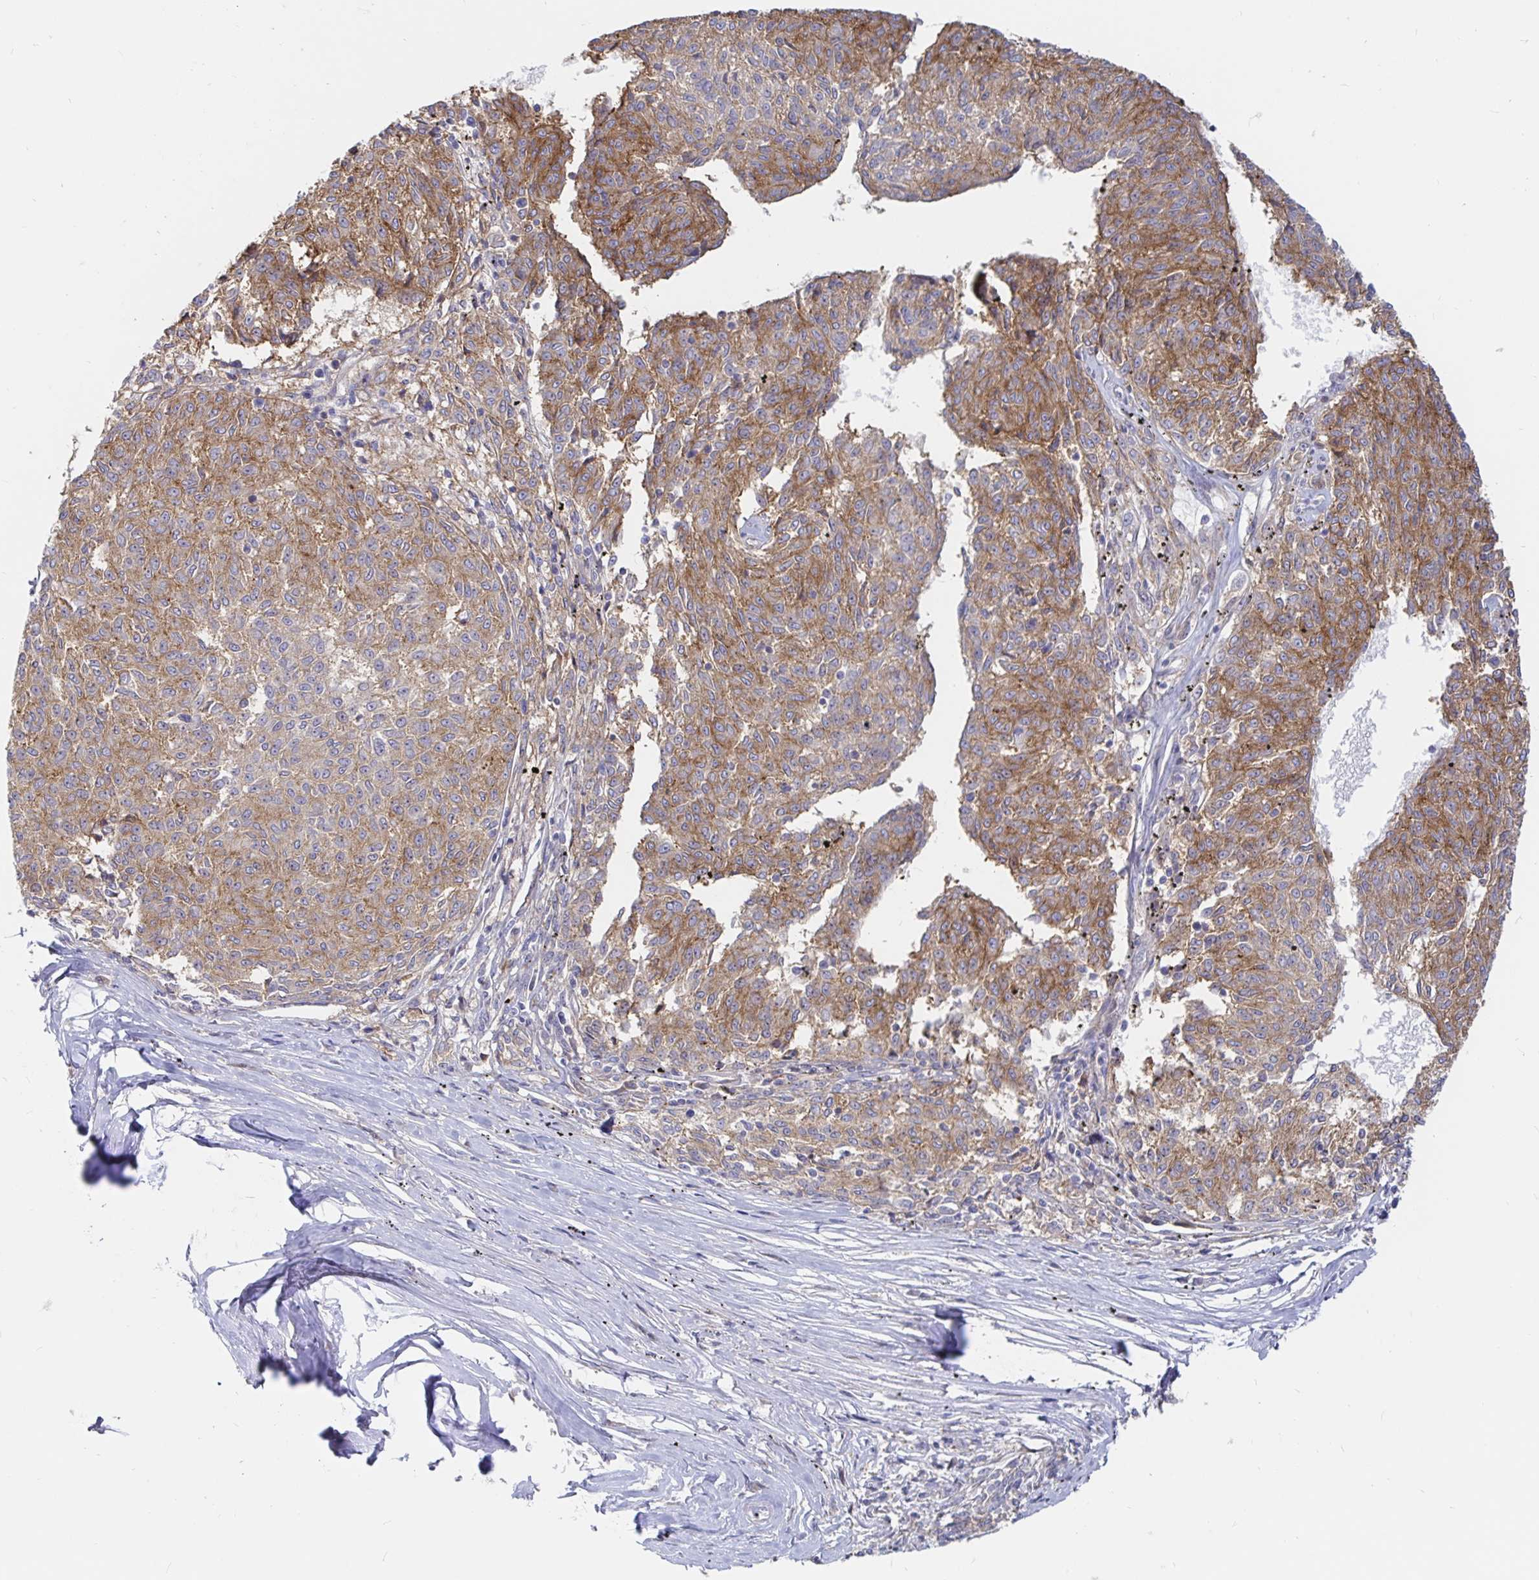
{"staining": {"intensity": "moderate", "quantity": ">75%", "location": "cytoplasmic/membranous"}, "tissue": "melanoma", "cell_type": "Tumor cells", "image_type": "cancer", "snomed": [{"axis": "morphology", "description": "Malignant melanoma, NOS"}, {"axis": "topography", "description": "Skin"}], "caption": "The immunohistochemical stain shows moderate cytoplasmic/membranous staining in tumor cells of melanoma tissue. (IHC, brightfield microscopy, high magnification).", "gene": "KCTD19", "patient": {"sex": "female", "age": 72}}